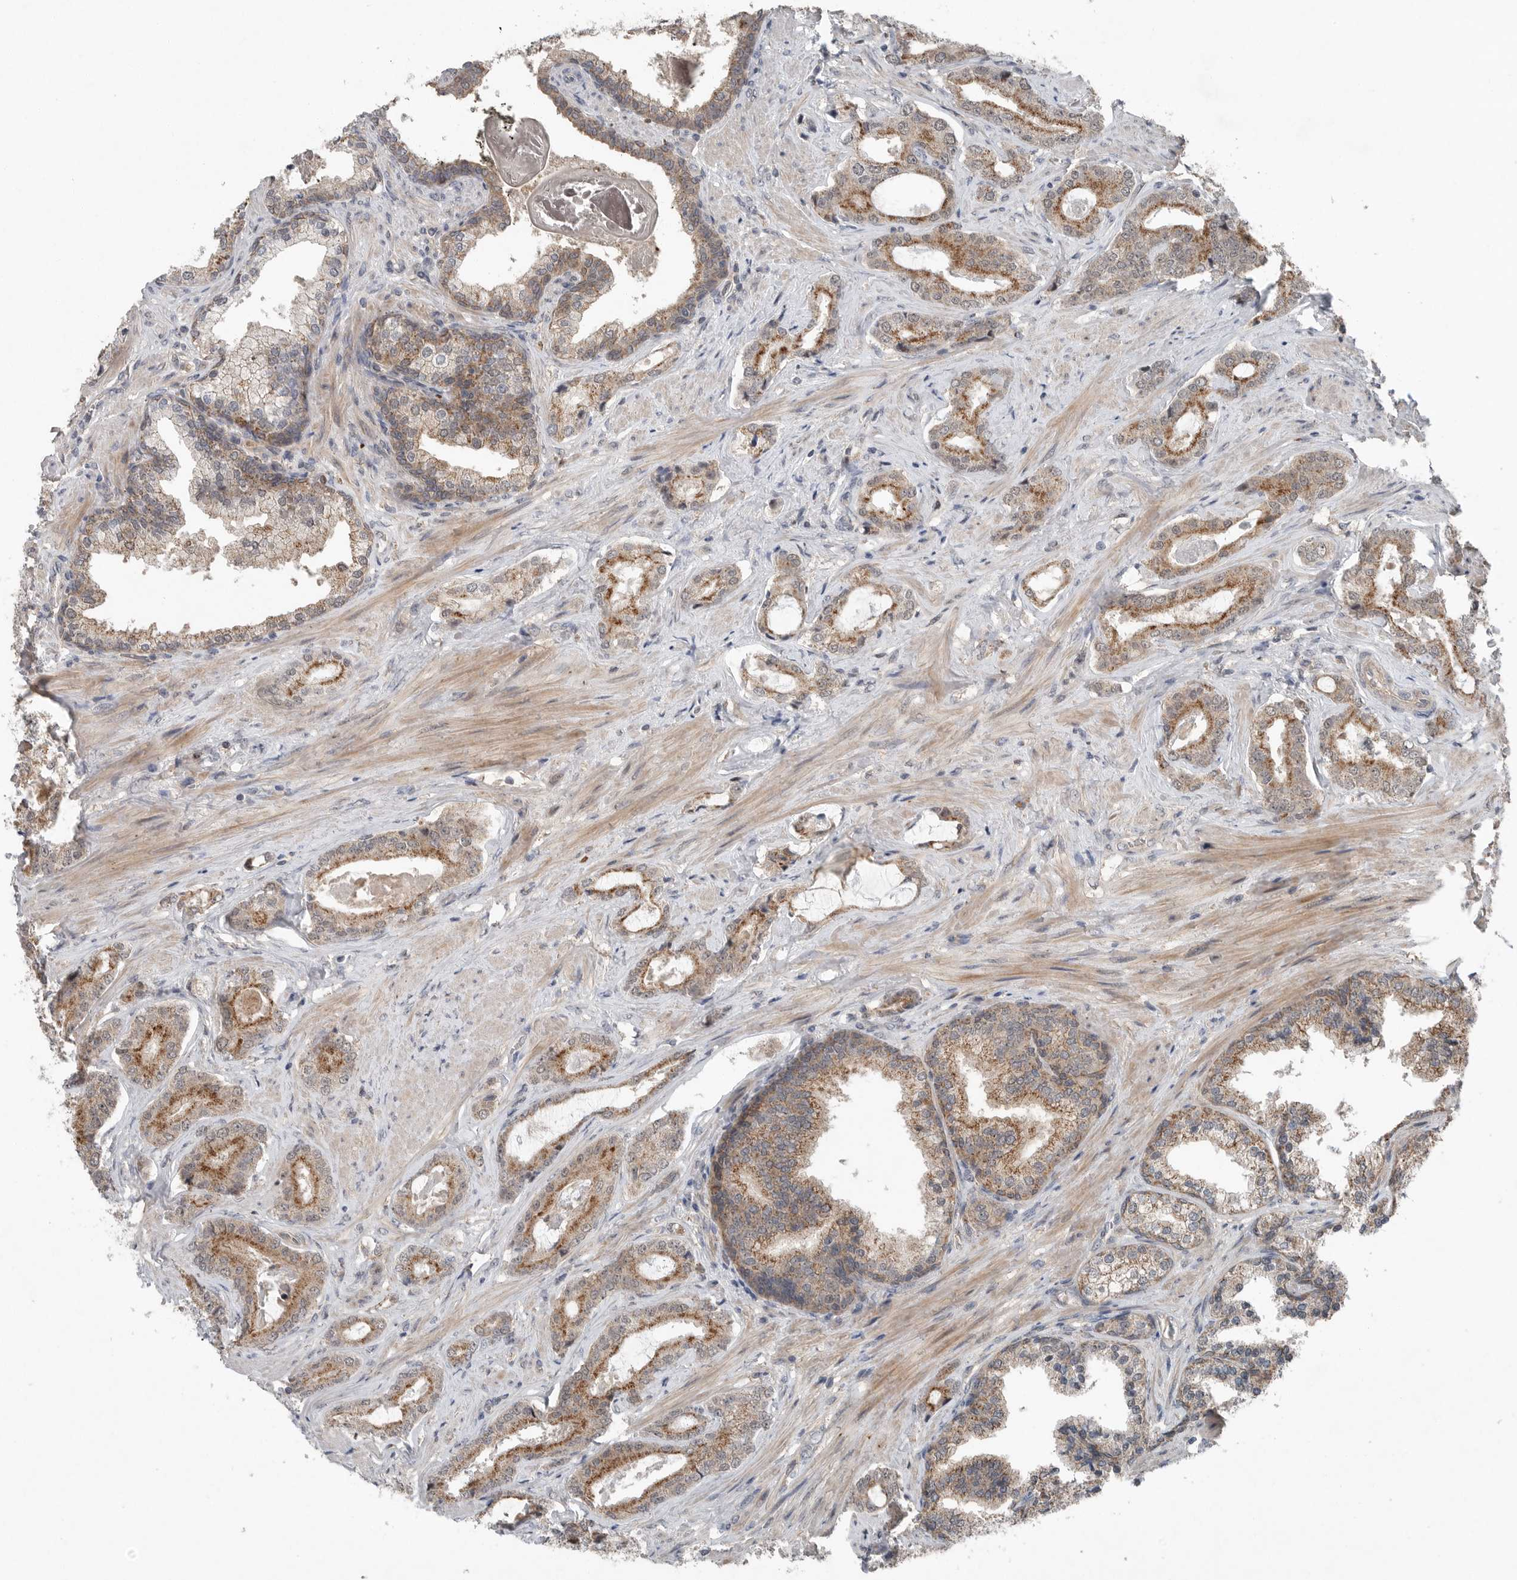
{"staining": {"intensity": "moderate", "quantity": ">75%", "location": "cytoplasmic/membranous"}, "tissue": "prostate cancer", "cell_type": "Tumor cells", "image_type": "cancer", "snomed": [{"axis": "morphology", "description": "Adenocarcinoma, Low grade"}, {"axis": "topography", "description": "Prostate"}], "caption": "Immunohistochemistry staining of prostate cancer, which reveals medium levels of moderate cytoplasmic/membranous positivity in about >75% of tumor cells indicating moderate cytoplasmic/membranous protein expression. The staining was performed using DAB (3,3'-diaminobenzidine) (brown) for protein detection and nuclei were counterstained in hematoxylin (blue).", "gene": "SCP2", "patient": {"sex": "male", "age": 71}}